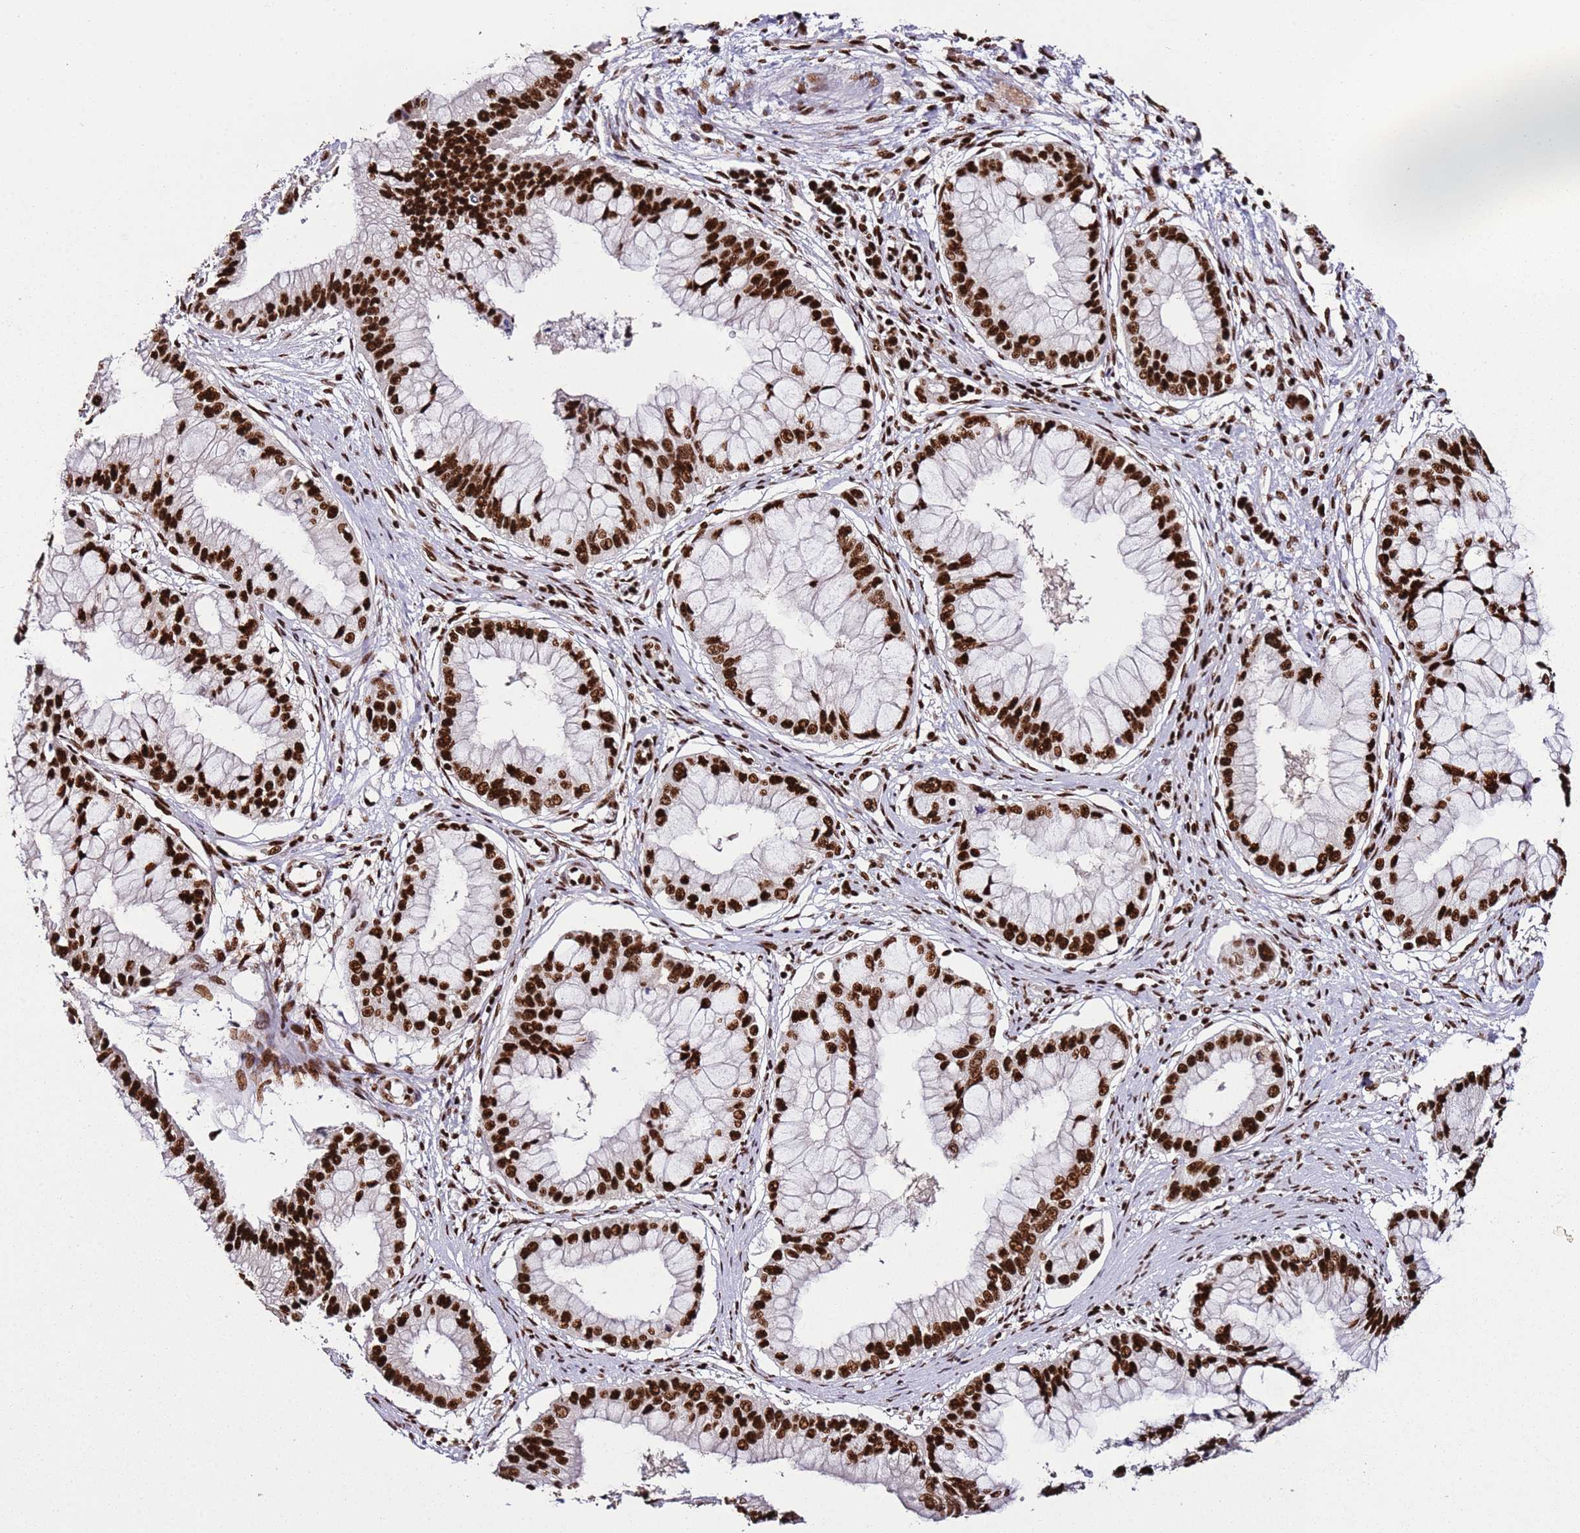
{"staining": {"intensity": "strong", "quantity": ">75%", "location": "nuclear"}, "tissue": "pancreatic cancer", "cell_type": "Tumor cells", "image_type": "cancer", "snomed": [{"axis": "morphology", "description": "Adenocarcinoma, NOS"}, {"axis": "topography", "description": "Pancreas"}], "caption": "Immunohistochemical staining of human pancreatic cancer reveals high levels of strong nuclear staining in about >75% of tumor cells.", "gene": "C6orf226", "patient": {"sex": "male", "age": 46}}